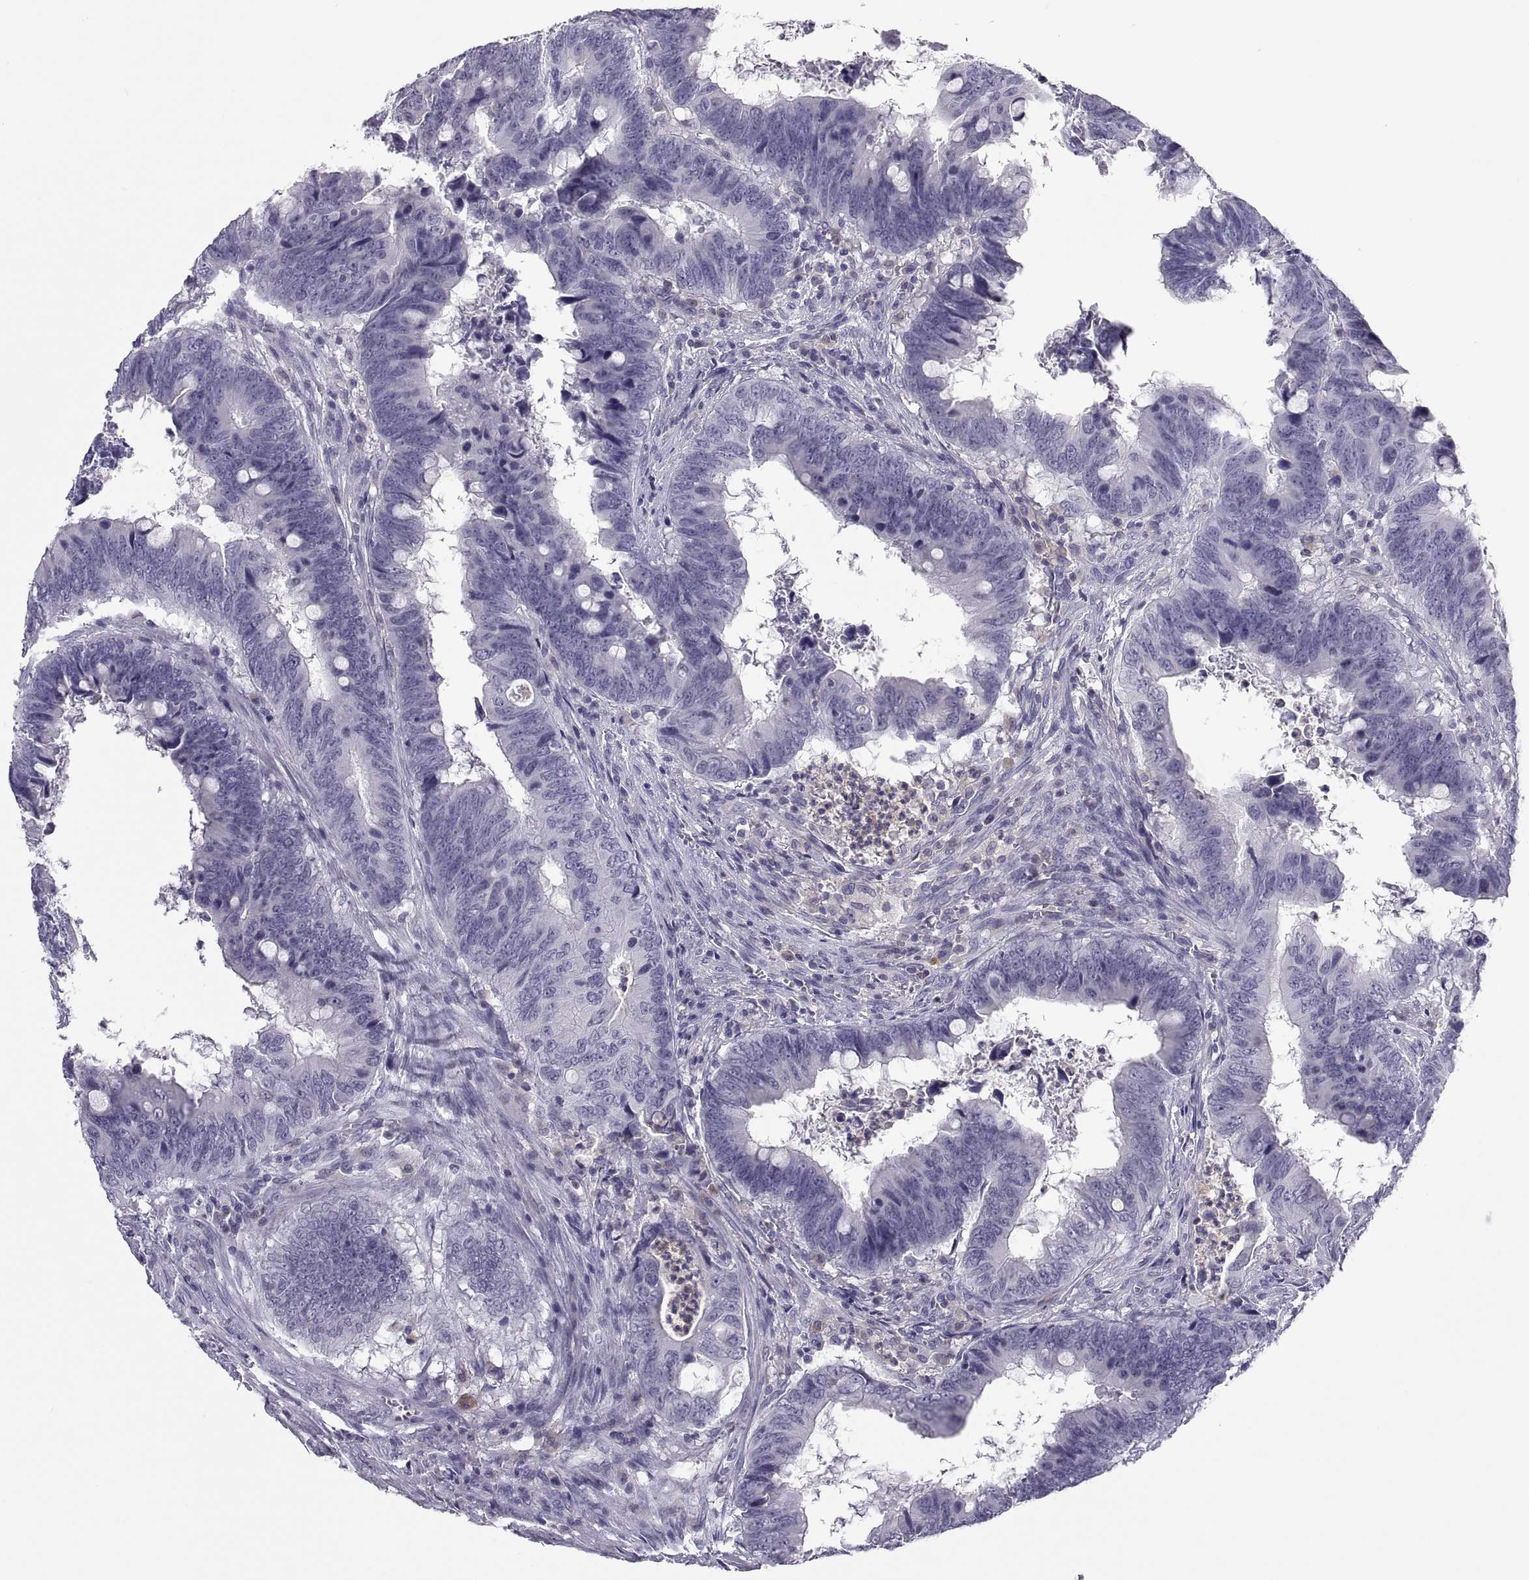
{"staining": {"intensity": "negative", "quantity": "none", "location": "none"}, "tissue": "colorectal cancer", "cell_type": "Tumor cells", "image_type": "cancer", "snomed": [{"axis": "morphology", "description": "Adenocarcinoma, NOS"}, {"axis": "topography", "description": "Colon"}], "caption": "Immunohistochemistry (IHC) histopathology image of neoplastic tissue: human colorectal cancer (adenocarcinoma) stained with DAB (3,3'-diaminobenzidine) reveals no significant protein expression in tumor cells.", "gene": "RGS19", "patient": {"sex": "female", "age": 82}}